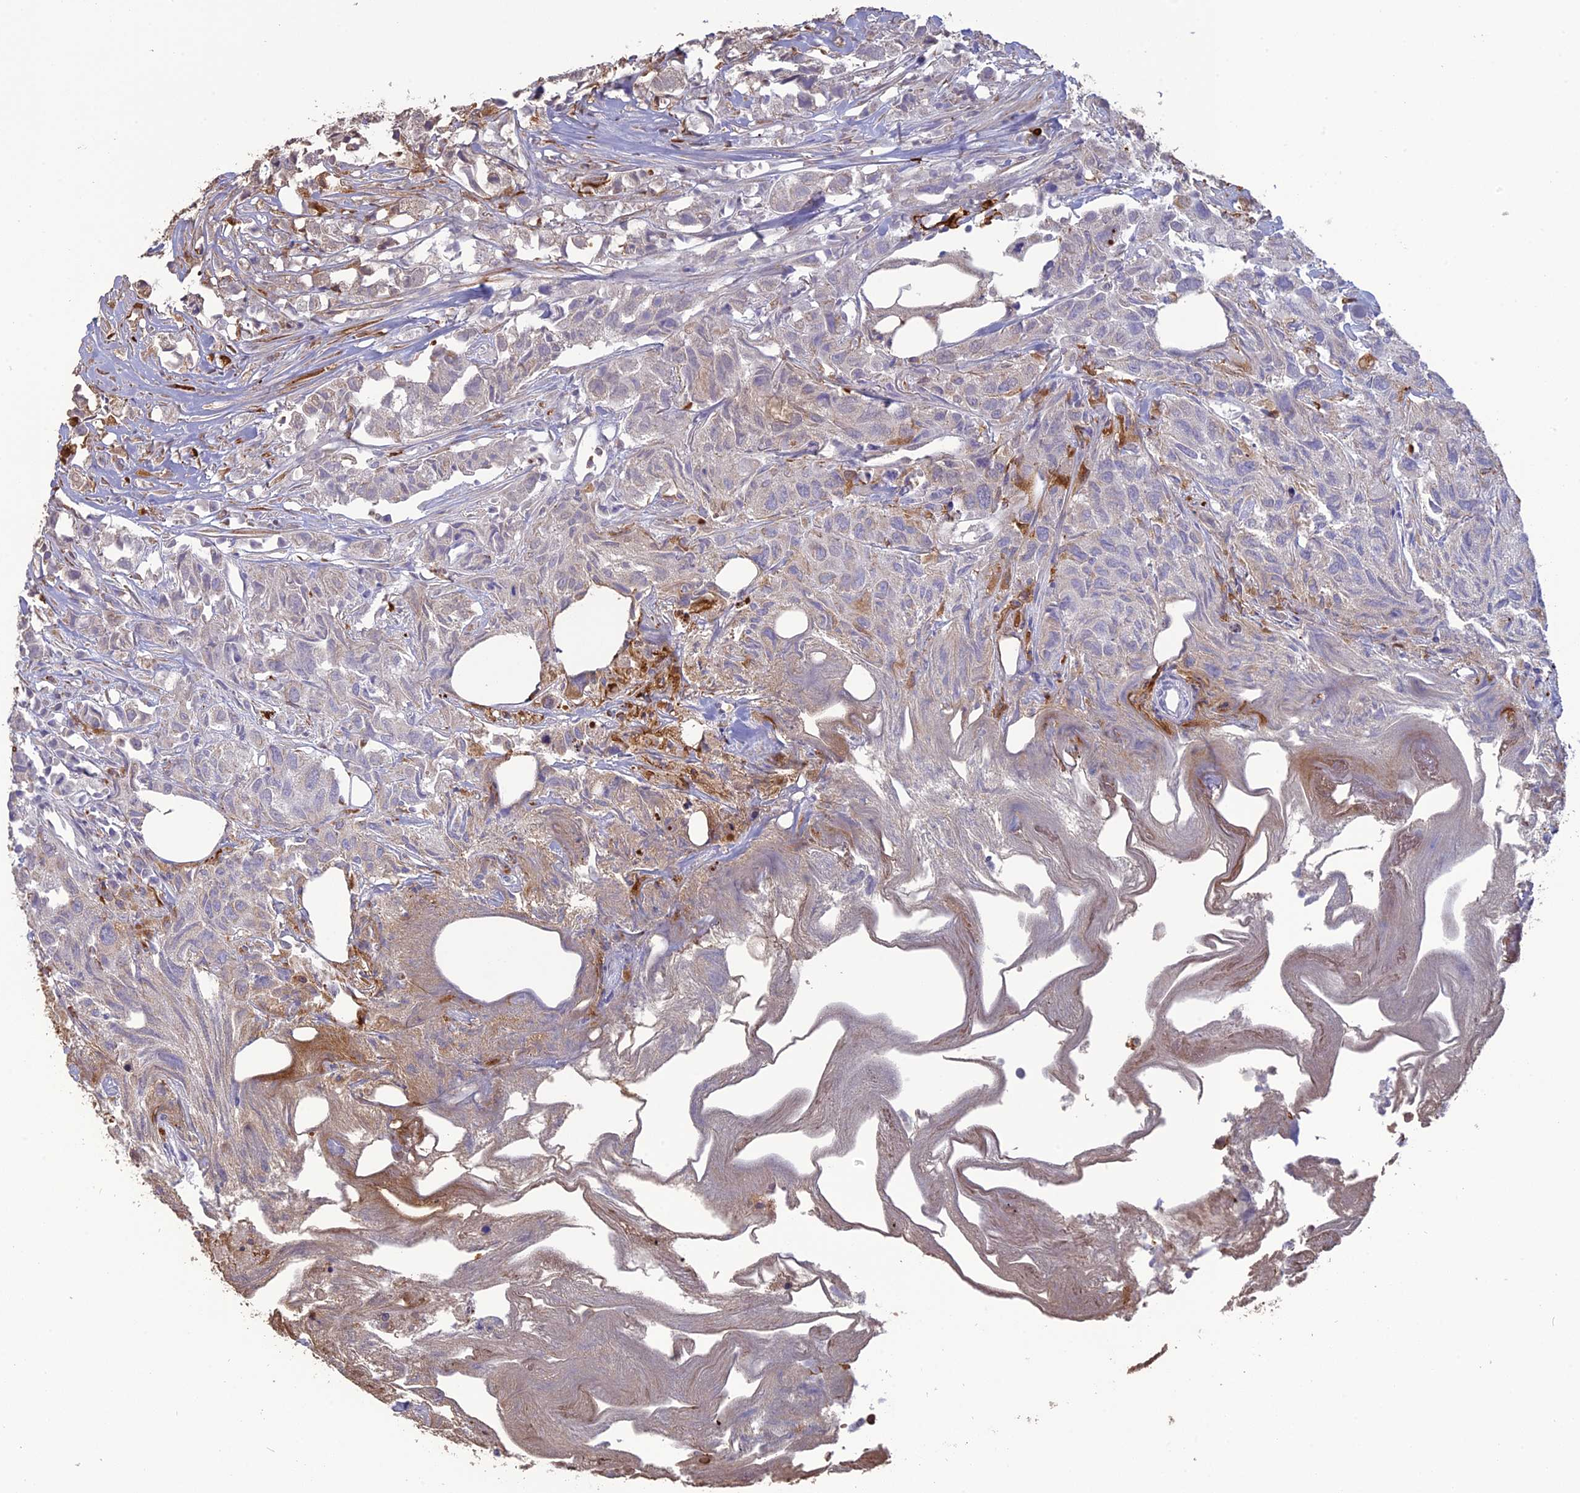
{"staining": {"intensity": "moderate", "quantity": "25%-75%", "location": "cytoplasmic/membranous"}, "tissue": "urothelial cancer", "cell_type": "Tumor cells", "image_type": "cancer", "snomed": [{"axis": "morphology", "description": "Urothelial carcinoma, High grade"}, {"axis": "topography", "description": "Urinary bladder"}], "caption": "Immunohistochemical staining of human urothelial cancer displays medium levels of moderate cytoplasmic/membranous protein staining in approximately 25%-75% of tumor cells.", "gene": "APOBR", "patient": {"sex": "female", "age": 75}}